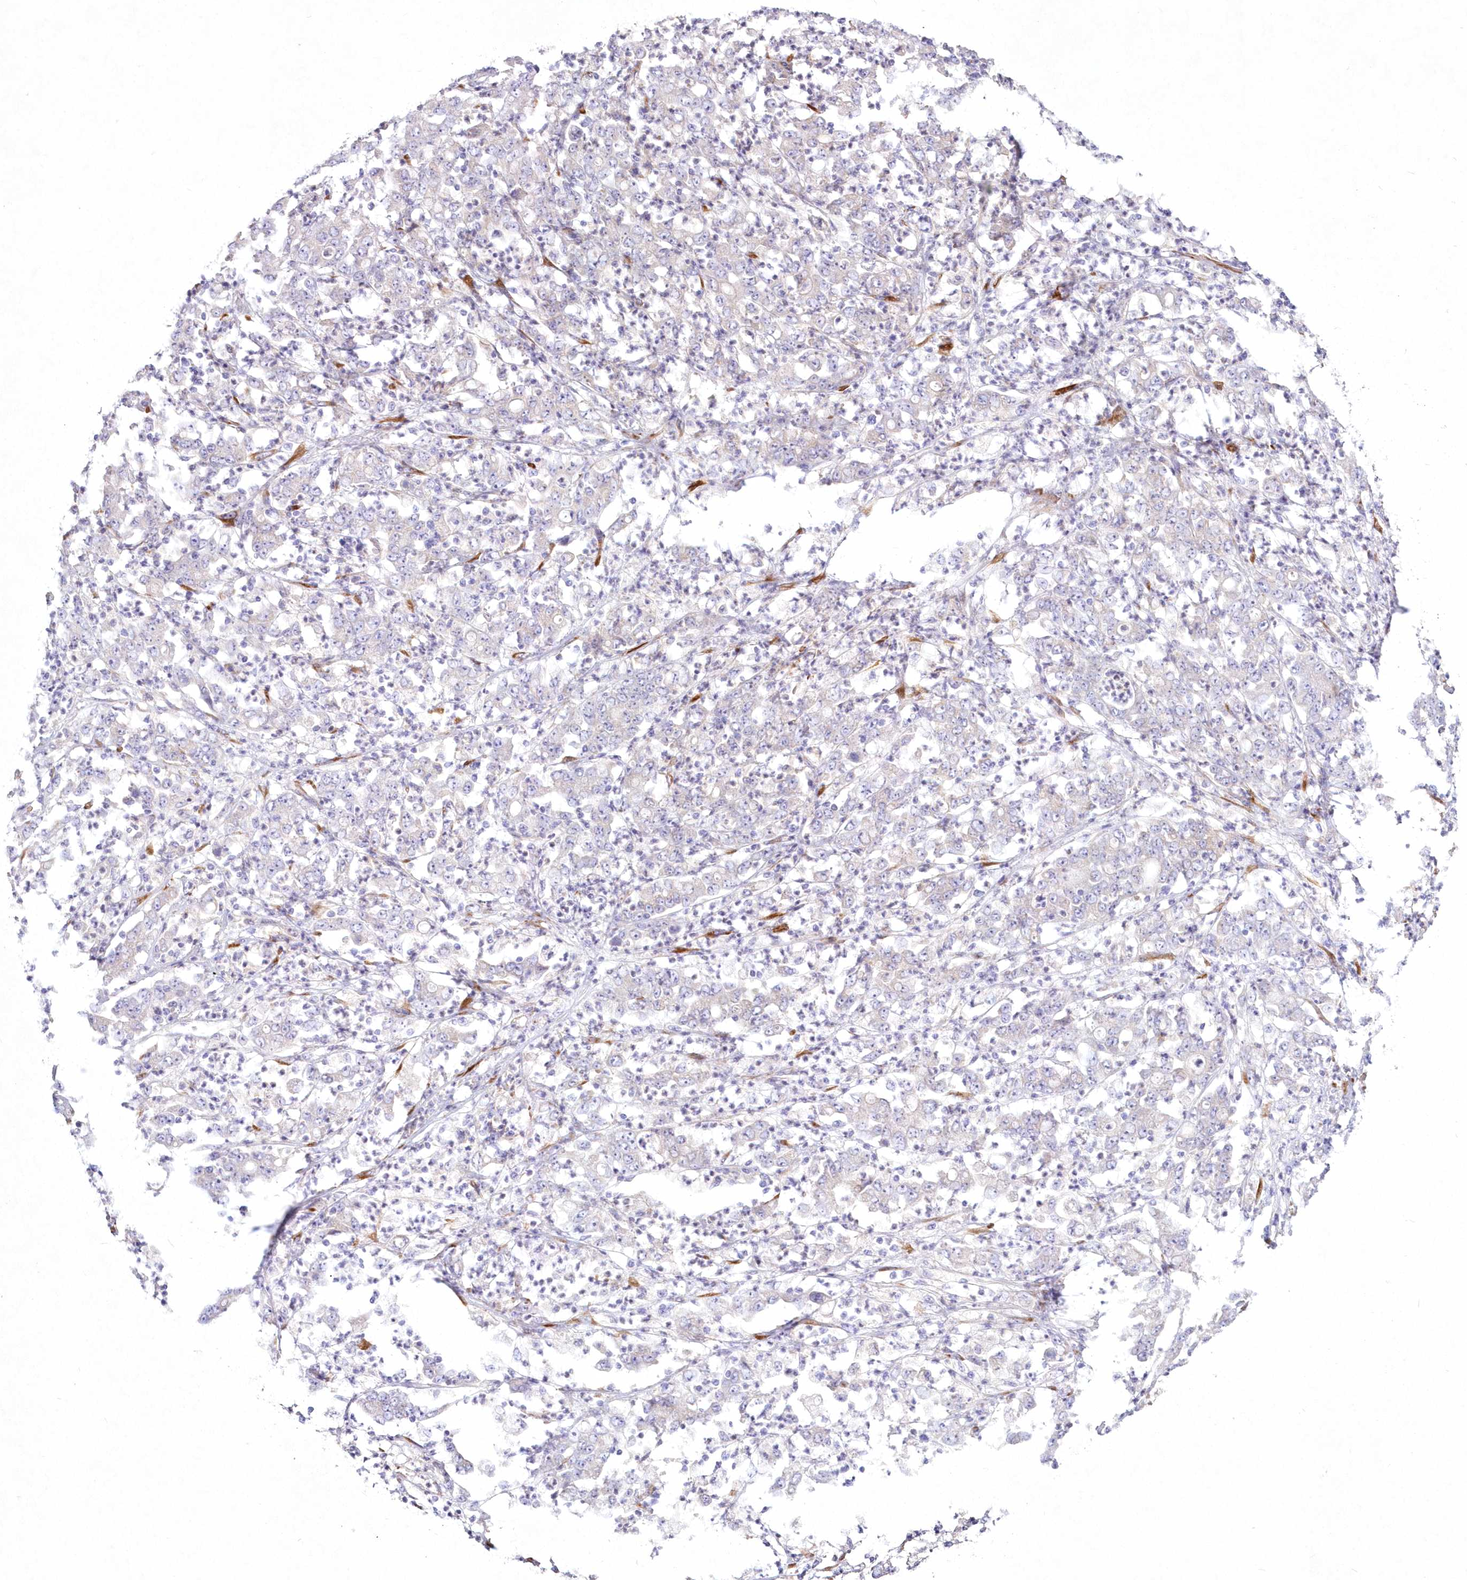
{"staining": {"intensity": "negative", "quantity": "none", "location": "none"}, "tissue": "stomach cancer", "cell_type": "Tumor cells", "image_type": "cancer", "snomed": [{"axis": "morphology", "description": "Adenocarcinoma, NOS"}, {"axis": "topography", "description": "Stomach, lower"}], "caption": "This is a photomicrograph of immunohistochemistry staining of stomach cancer, which shows no positivity in tumor cells.", "gene": "ARFGEF3", "patient": {"sex": "female", "age": 71}}